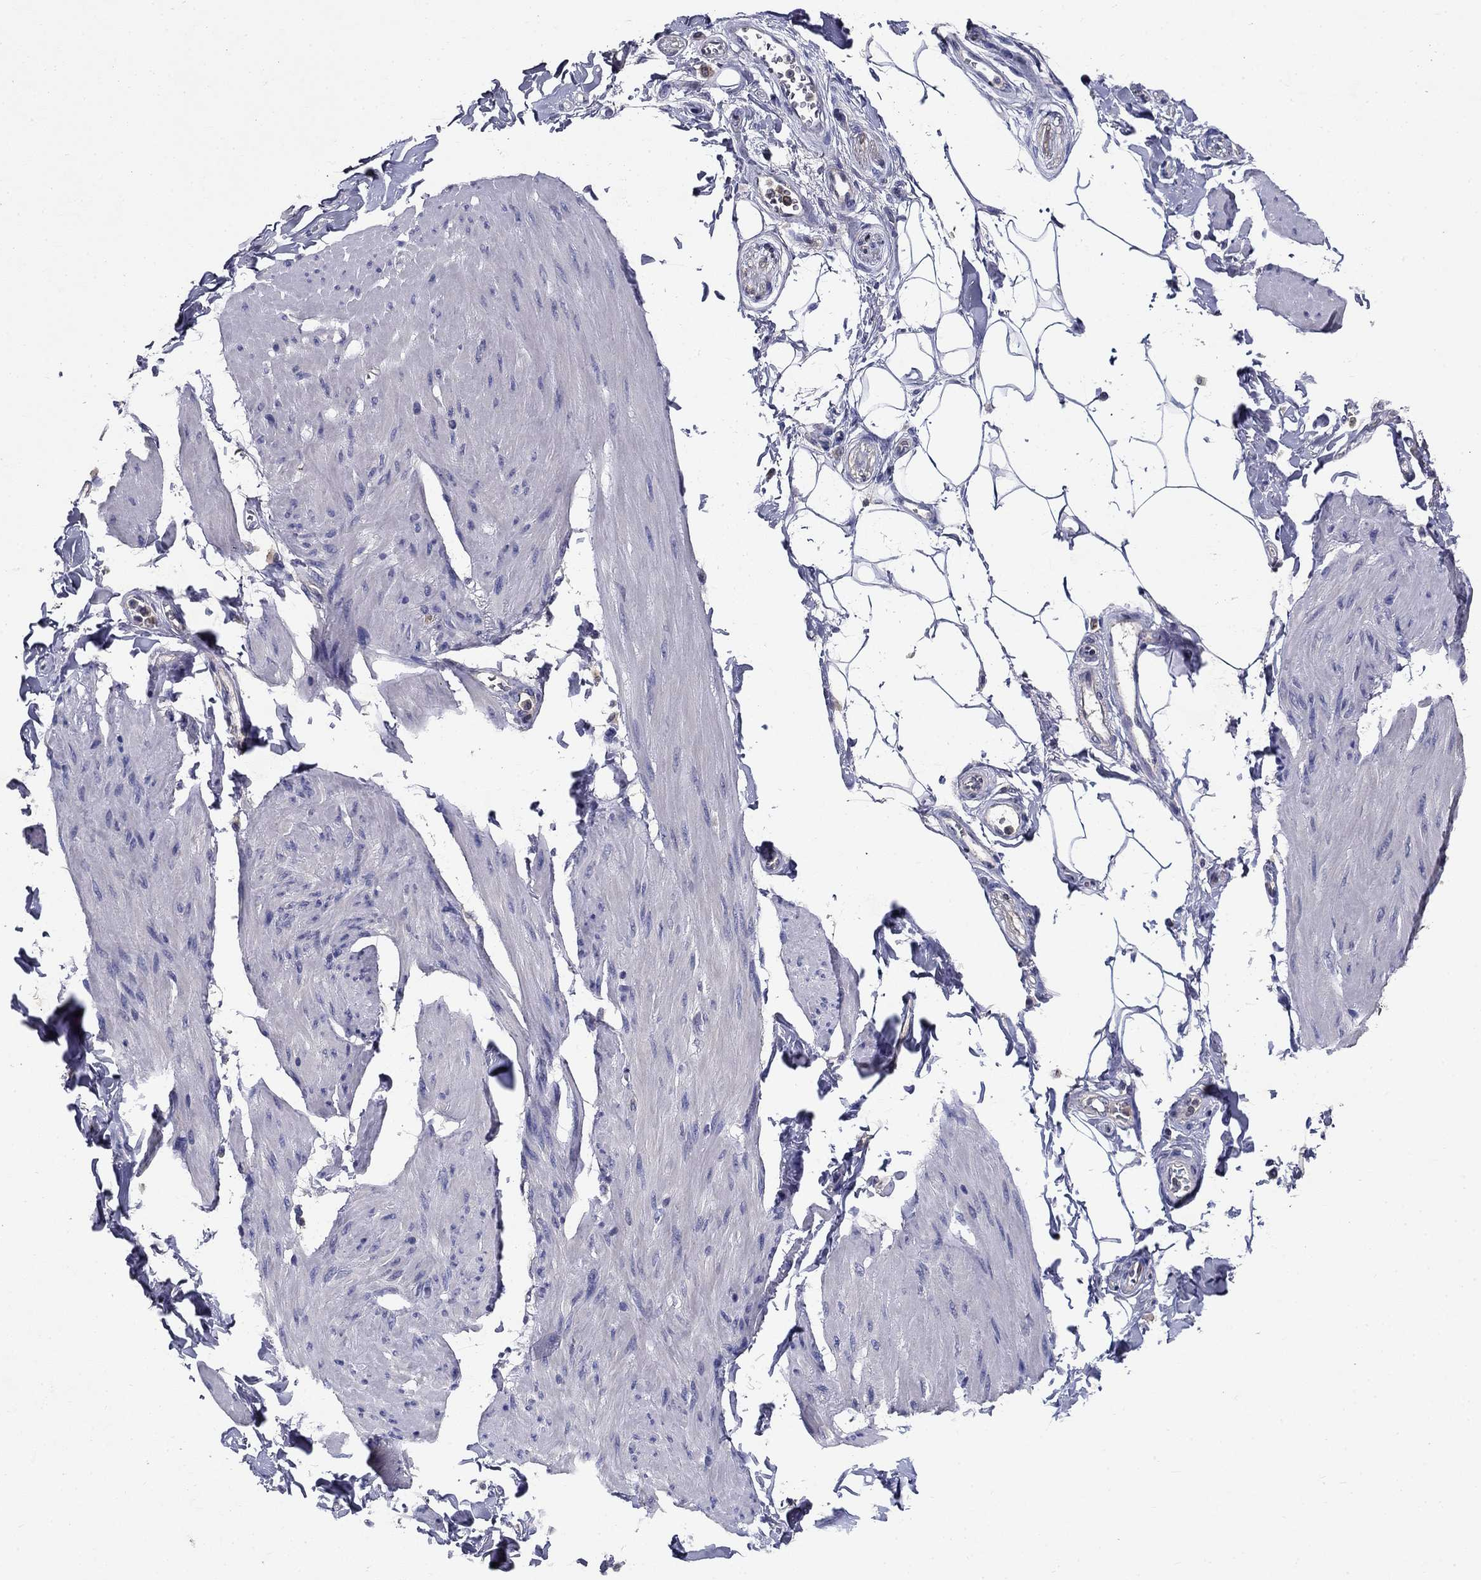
{"staining": {"intensity": "negative", "quantity": "none", "location": "none"}, "tissue": "smooth muscle", "cell_type": "Smooth muscle cells", "image_type": "normal", "snomed": [{"axis": "morphology", "description": "Normal tissue, NOS"}, {"axis": "topography", "description": "Adipose tissue"}, {"axis": "topography", "description": "Smooth muscle"}, {"axis": "topography", "description": "Peripheral nerve tissue"}], "caption": "Smooth muscle cells show no significant staining in normal smooth muscle. (DAB immunohistochemistry visualized using brightfield microscopy, high magnification).", "gene": "GLTP", "patient": {"sex": "male", "age": 83}}